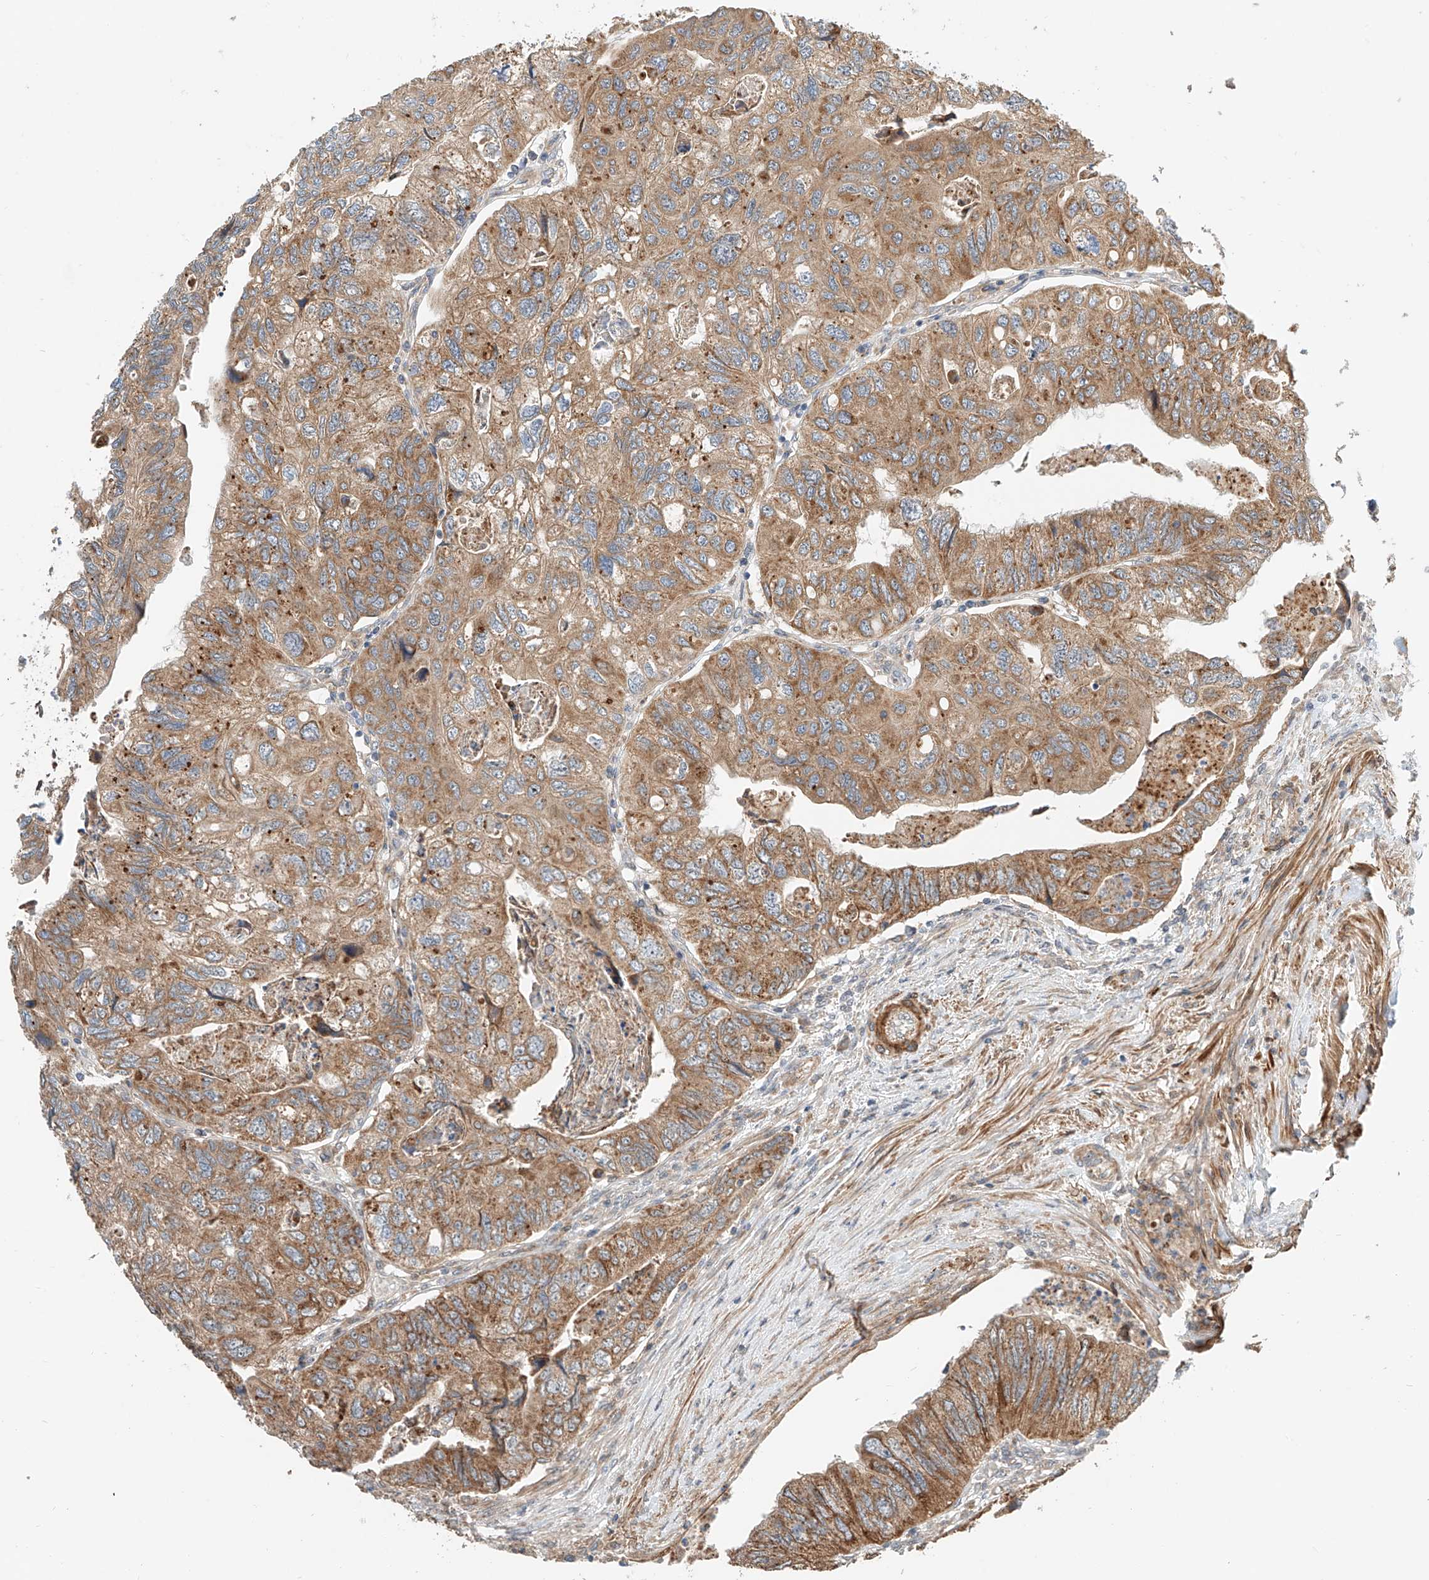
{"staining": {"intensity": "moderate", "quantity": ">75%", "location": "cytoplasmic/membranous"}, "tissue": "colorectal cancer", "cell_type": "Tumor cells", "image_type": "cancer", "snomed": [{"axis": "morphology", "description": "Adenocarcinoma, NOS"}, {"axis": "topography", "description": "Rectum"}], "caption": "Human colorectal adenocarcinoma stained with a protein marker displays moderate staining in tumor cells.", "gene": "CPAMD8", "patient": {"sex": "male", "age": 63}}